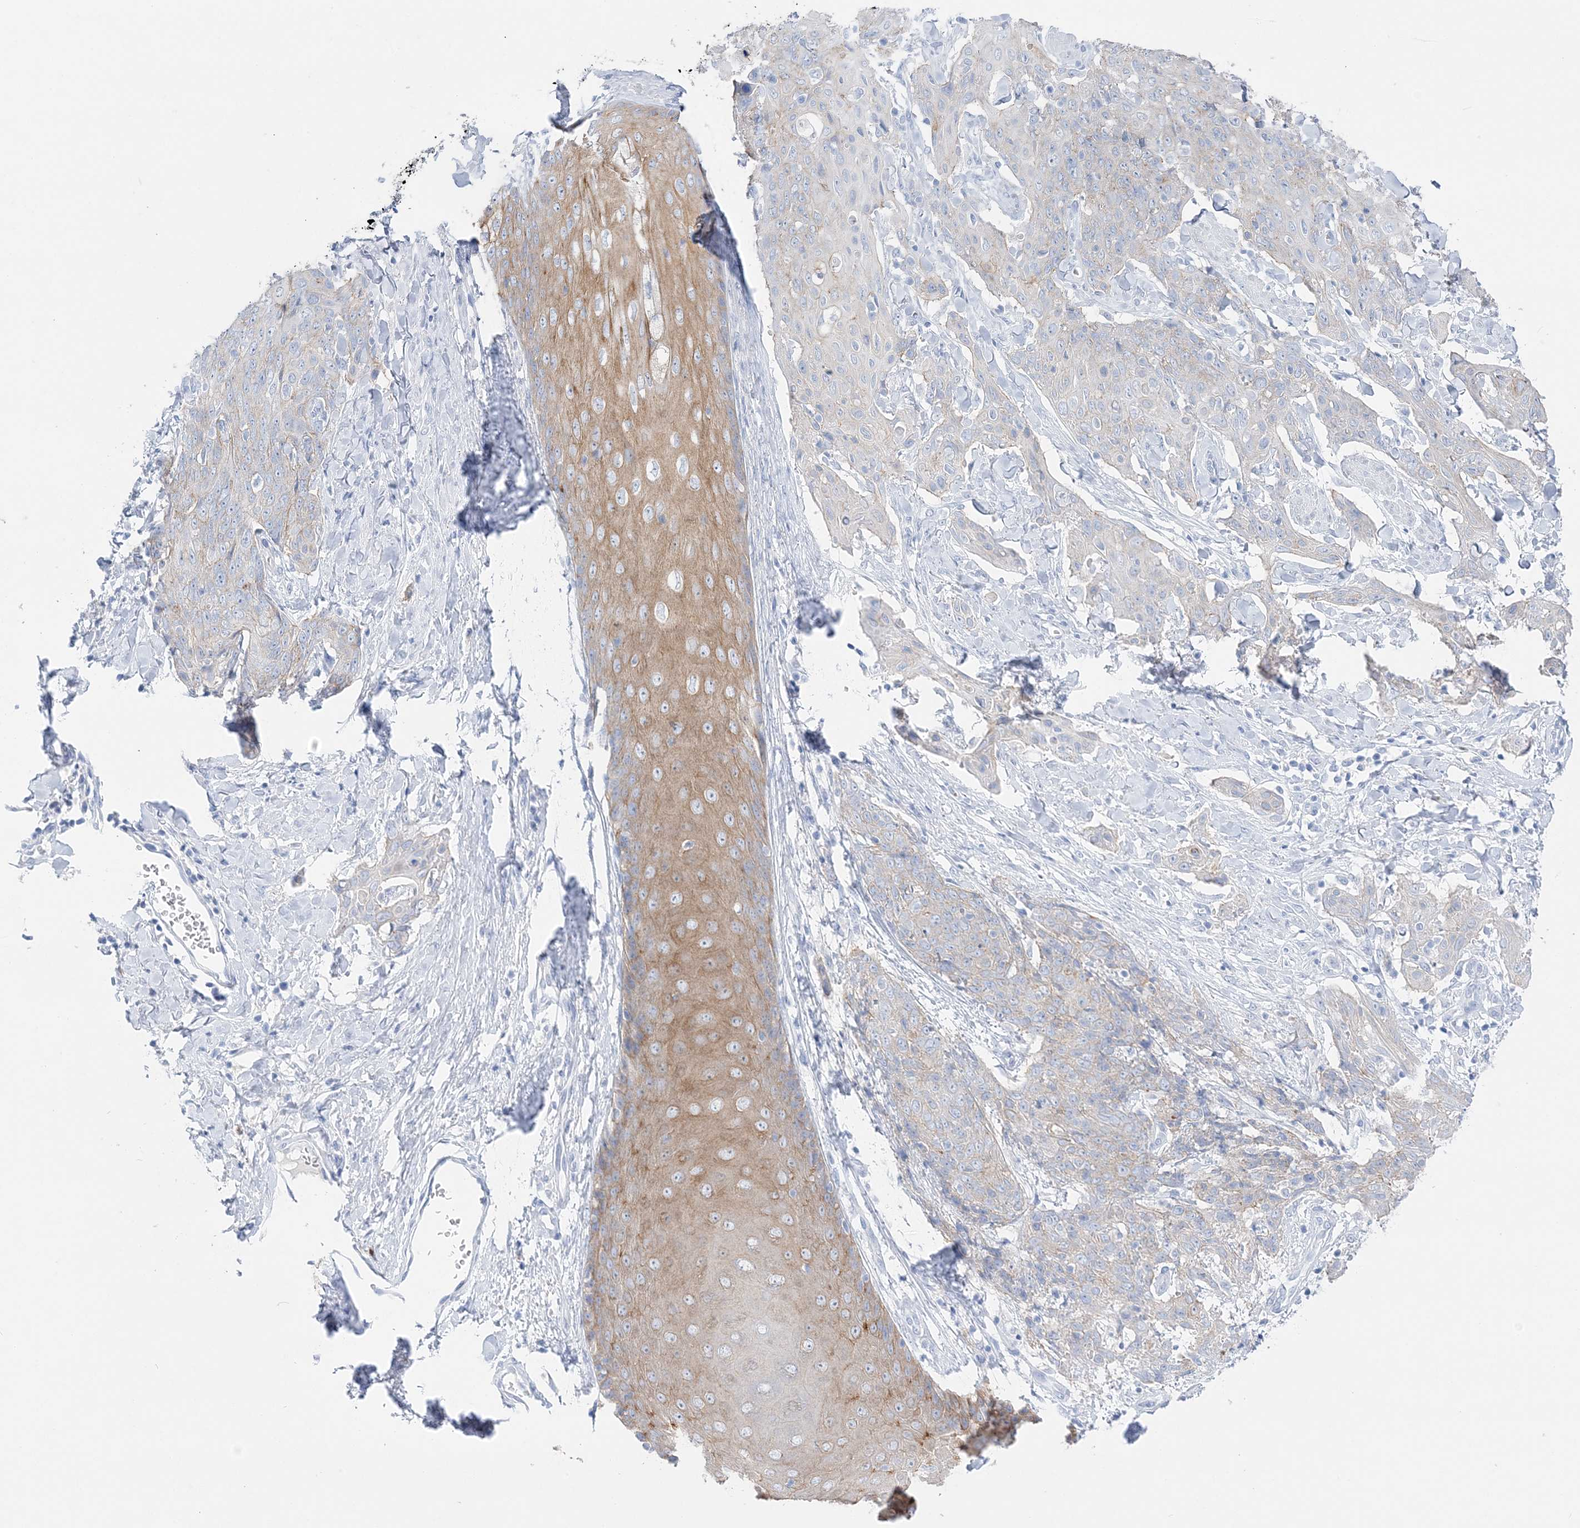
{"staining": {"intensity": "weak", "quantity": "25%-75%", "location": "cytoplasmic/membranous"}, "tissue": "skin cancer", "cell_type": "Tumor cells", "image_type": "cancer", "snomed": [{"axis": "morphology", "description": "Squamous cell carcinoma, NOS"}, {"axis": "topography", "description": "Skin"}, {"axis": "topography", "description": "Vulva"}], "caption": "Skin cancer was stained to show a protein in brown. There is low levels of weak cytoplasmic/membranous positivity in approximately 25%-75% of tumor cells.", "gene": "SLC5A6", "patient": {"sex": "female", "age": 85}}